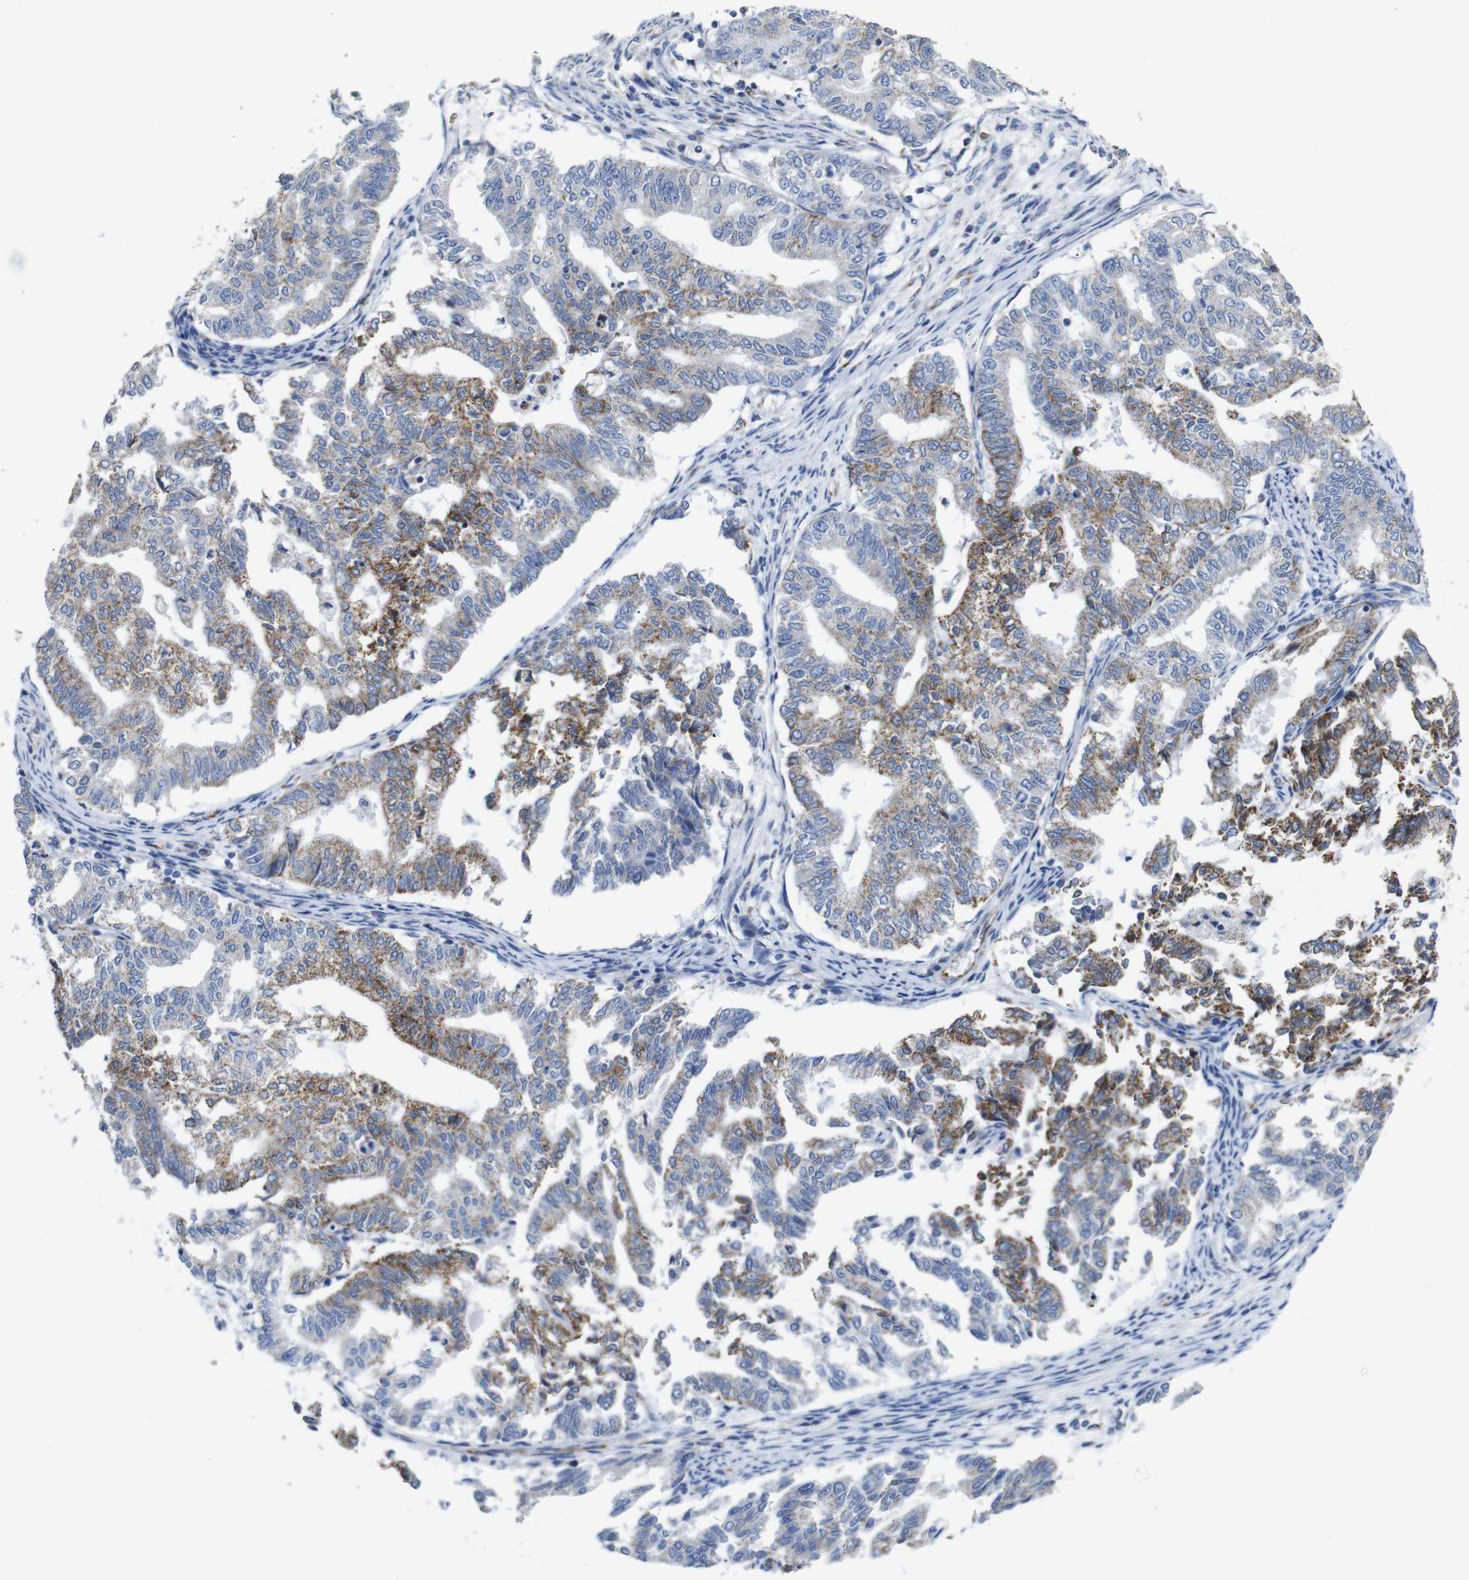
{"staining": {"intensity": "moderate", "quantity": "25%-75%", "location": "cytoplasmic/membranous"}, "tissue": "endometrial cancer", "cell_type": "Tumor cells", "image_type": "cancer", "snomed": [{"axis": "morphology", "description": "Adenocarcinoma, NOS"}, {"axis": "topography", "description": "Endometrium"}], "caption": "Tumor cells show moderate cytoplasmic/membranous staining in about 25%-75% of cells in adenocarcinoma (endometrial).", "gene": "MAOA", "patient": {"sex": "female", "age": 79}}